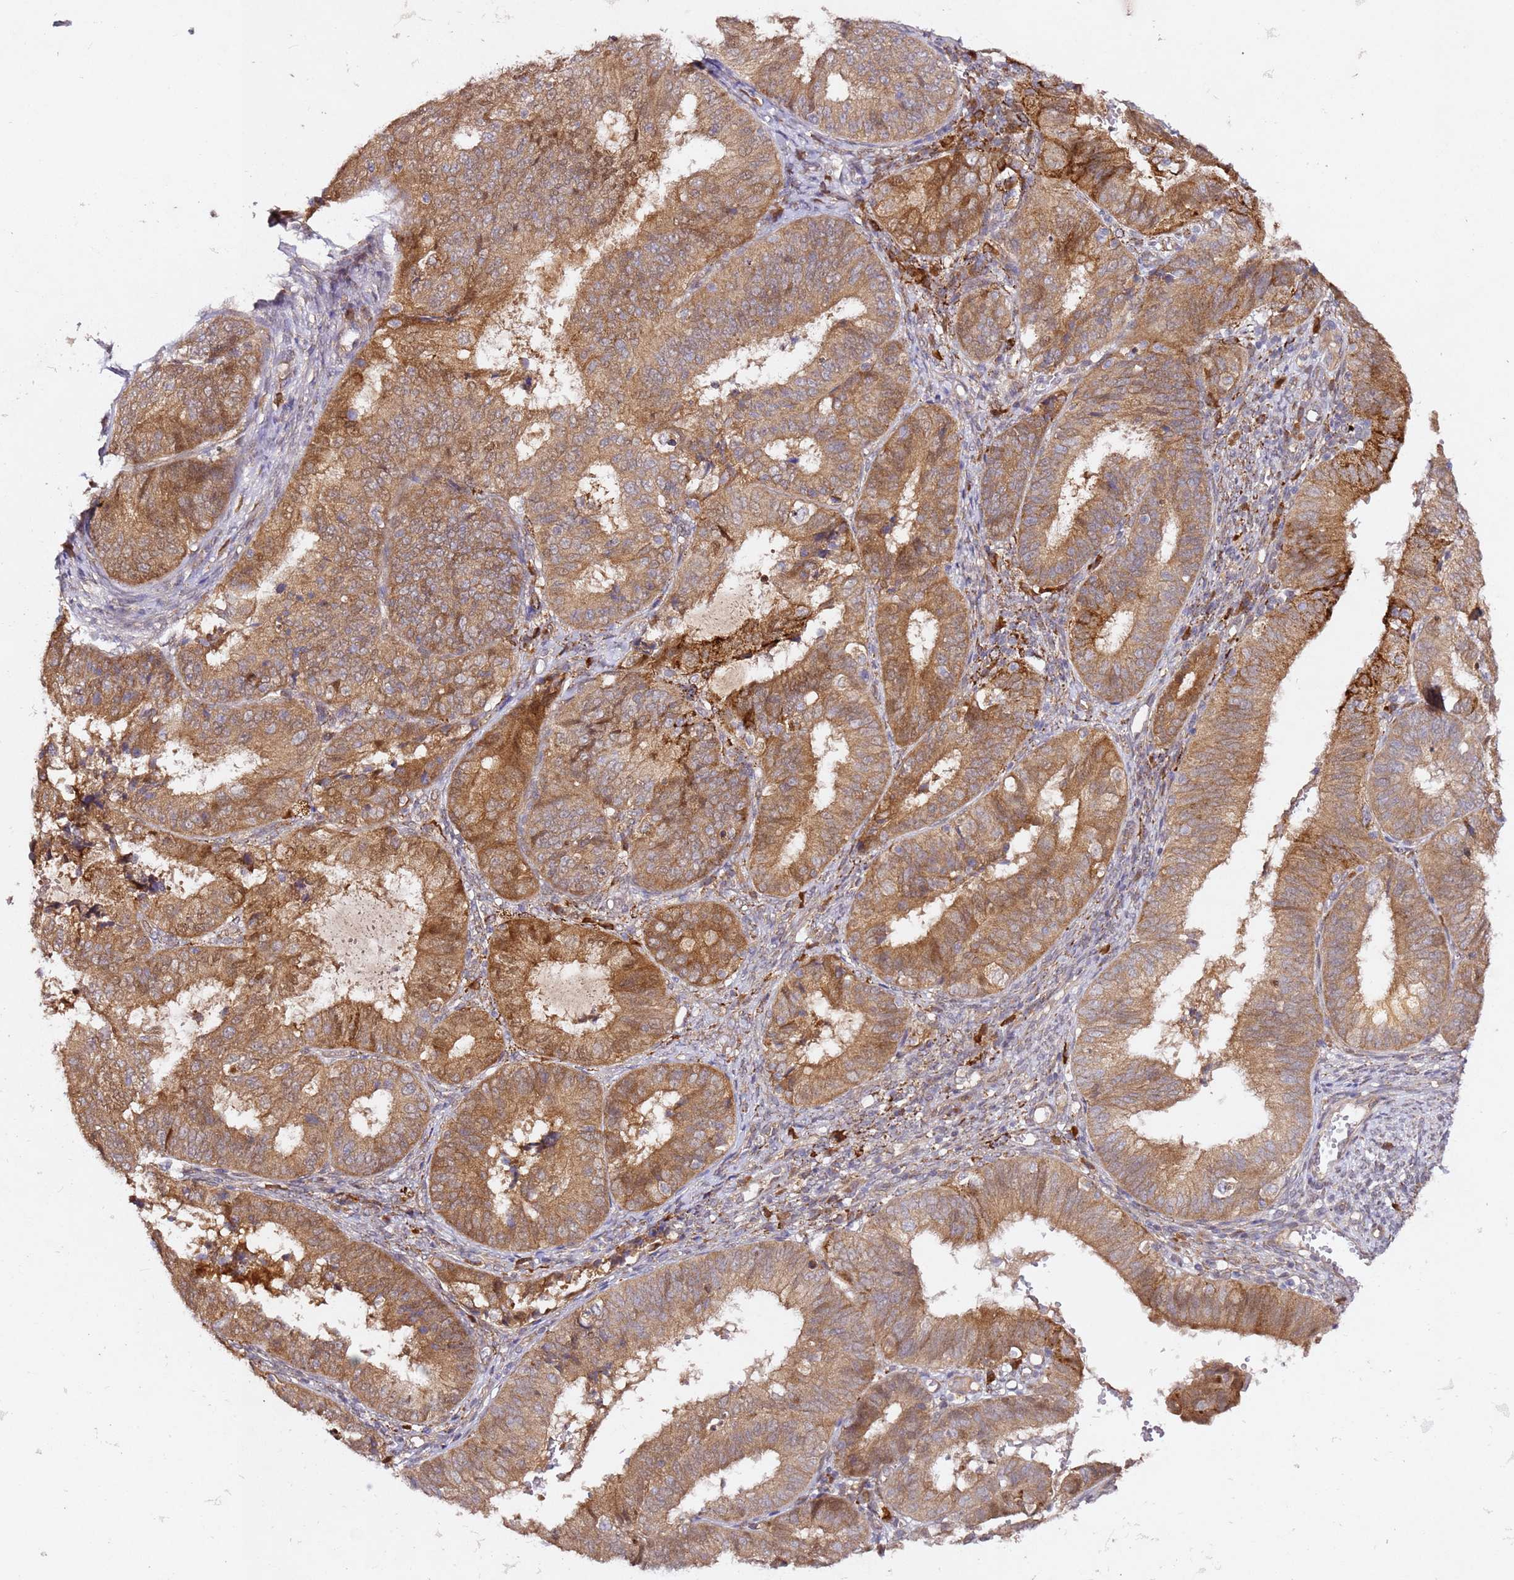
{"staining": {"intensity": "moderate", "quantity": ">75%", "location": "cytoplasmic/membranous"}, "tissue": "endometrial cancer", "cell_type": "Tumor cells", "image_type": "cancer", "snomed": [{"axis": "morphology", "description": "Adenocarcinoma, NOS"}, {"axis": "topography", "description": "Endometrium"}], "caption": "A brown stain labels moderate cytoplasmic/membranous positivity of a protein in endometrial adenocarcinoma tumor cells. (Brightfield microscopy of DAB IHC at high magnification).", "gene": "ALG11", "patient": {"sex": "female", "age": 51}}